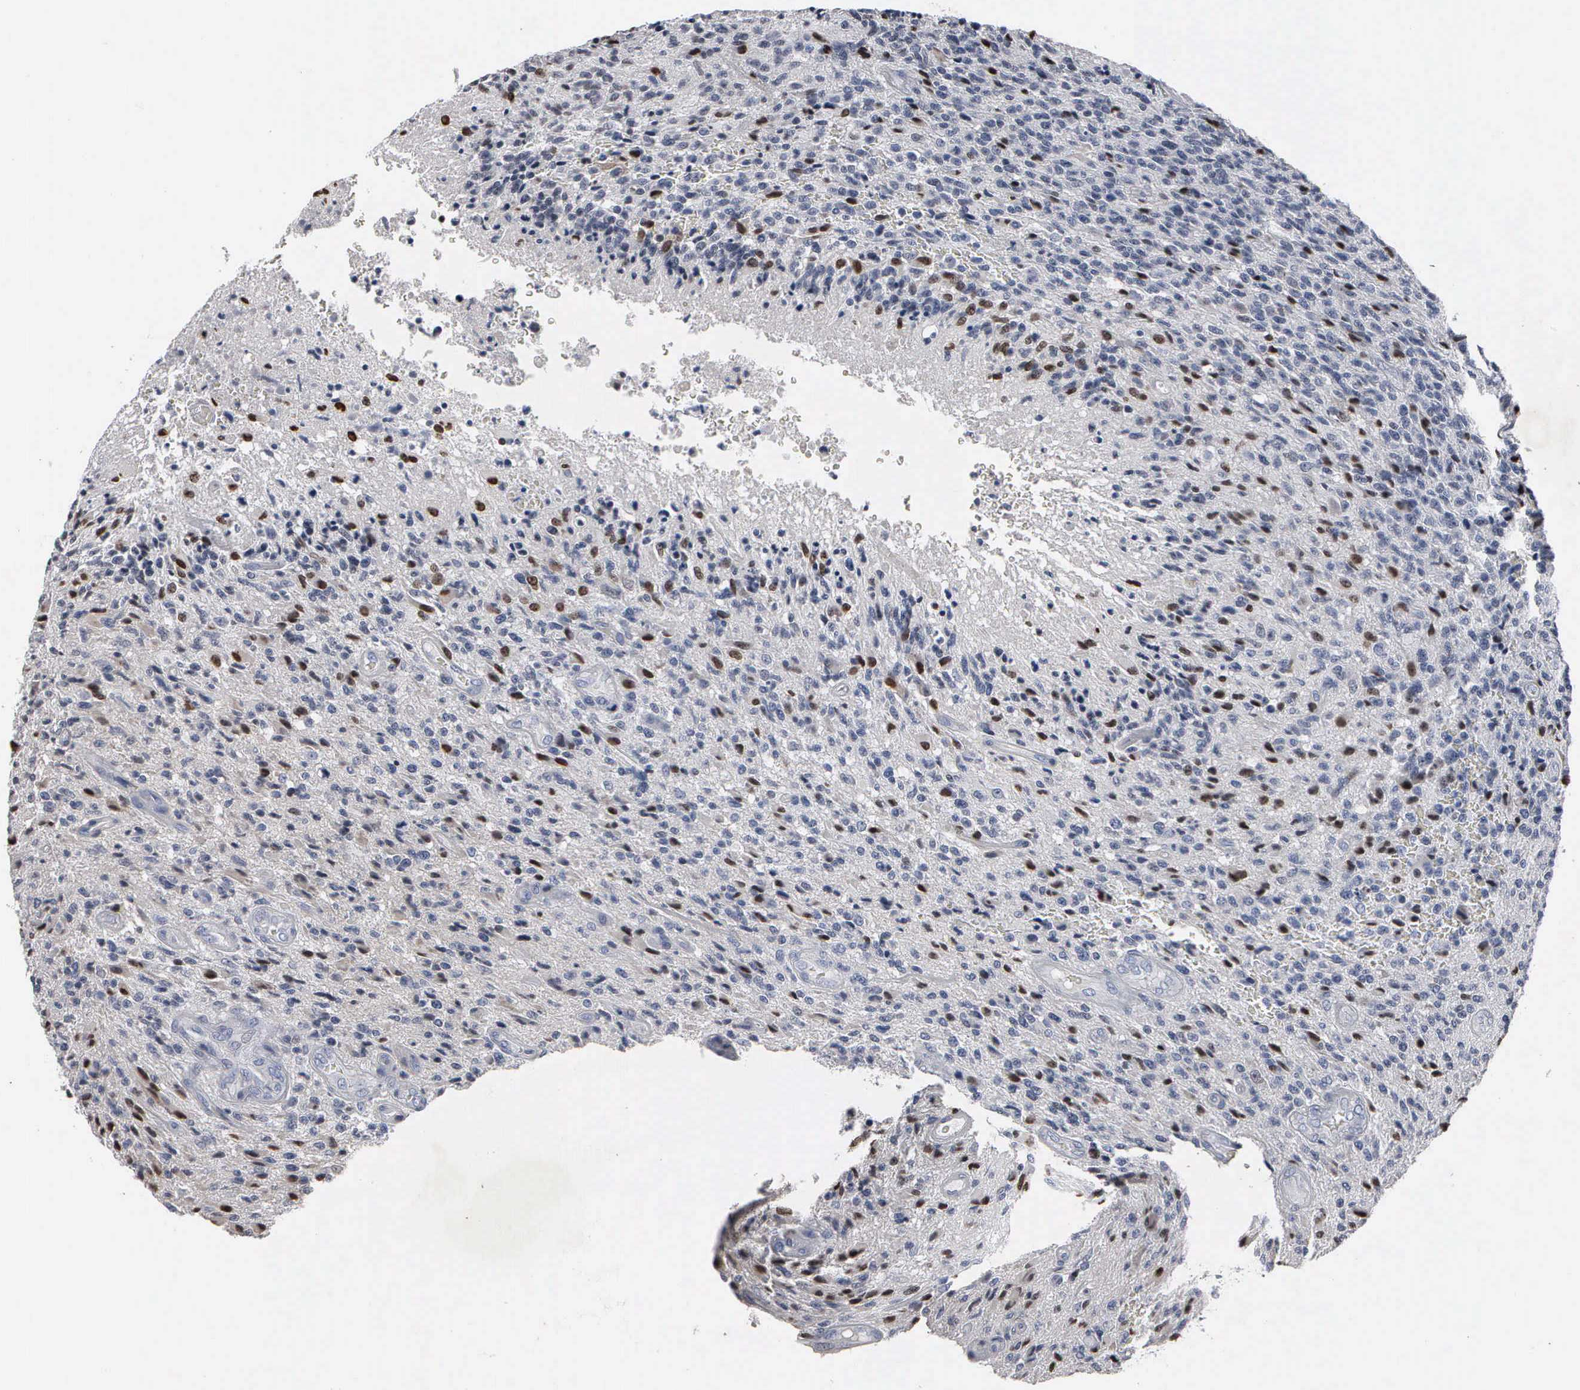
{"staining": {"intensity": "strong", "quantity": "<25%", "location": "nuclear"}, "tissue": "glioma", "cell_type": "Tumor cells", "image_type": "cancer", "snomed": [{"axis": "morphology", "description": "Glioma, malignant, High grade"}, {"axis": "topography", "description": "Brain"}], "caption": "The immunohistochemical stain highlights strong nuclear positivity in tumor cells of malignant glioma (high-grade) tissue.", "gene": "FGF2", "patient": {"sex": "male", "age": 36}}